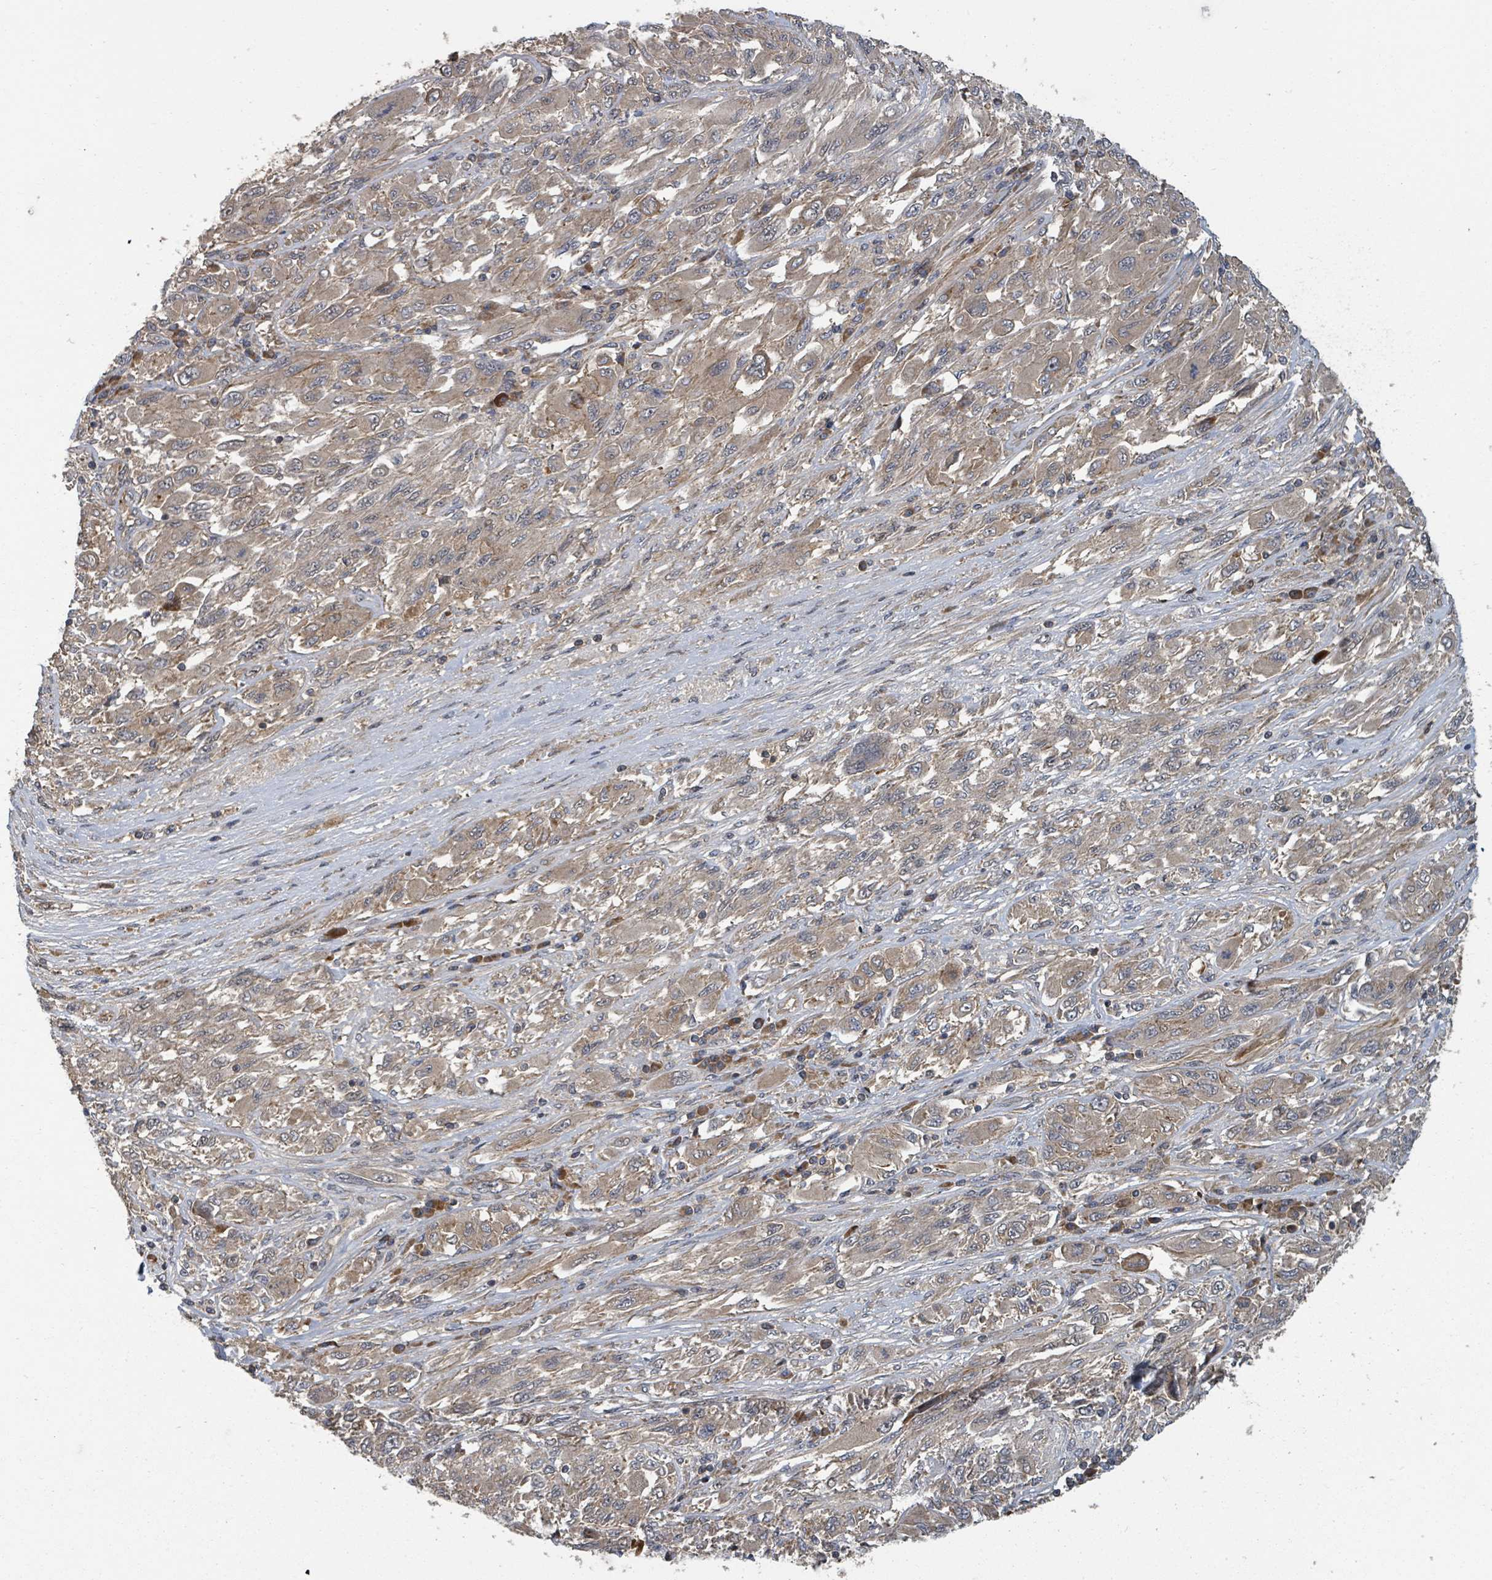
{"staining": {"intensity": "weak", "quantity": "25%-75%", "location": "cytoplasmic/membranous"}, "tissue": "melanoma", "cell_type": "Tumor cells", "image_type": "cancer", "snomed": [{"axis": "morphology", "description": "Malignant melanoma, NOS"}, {"axis": "topography", "description": "Skin"}], "caption": "Immunohistochemical staining of human malignant melanoma reveals low levels of weak cytoplasmic/membranous protein positivity in about 25%-75% of tumor cells. (brown staining indicates protein expression, while blue staining denotes nuclei).", "gene": "DPM1", "patient": {"sex": "female", "age": 91}}